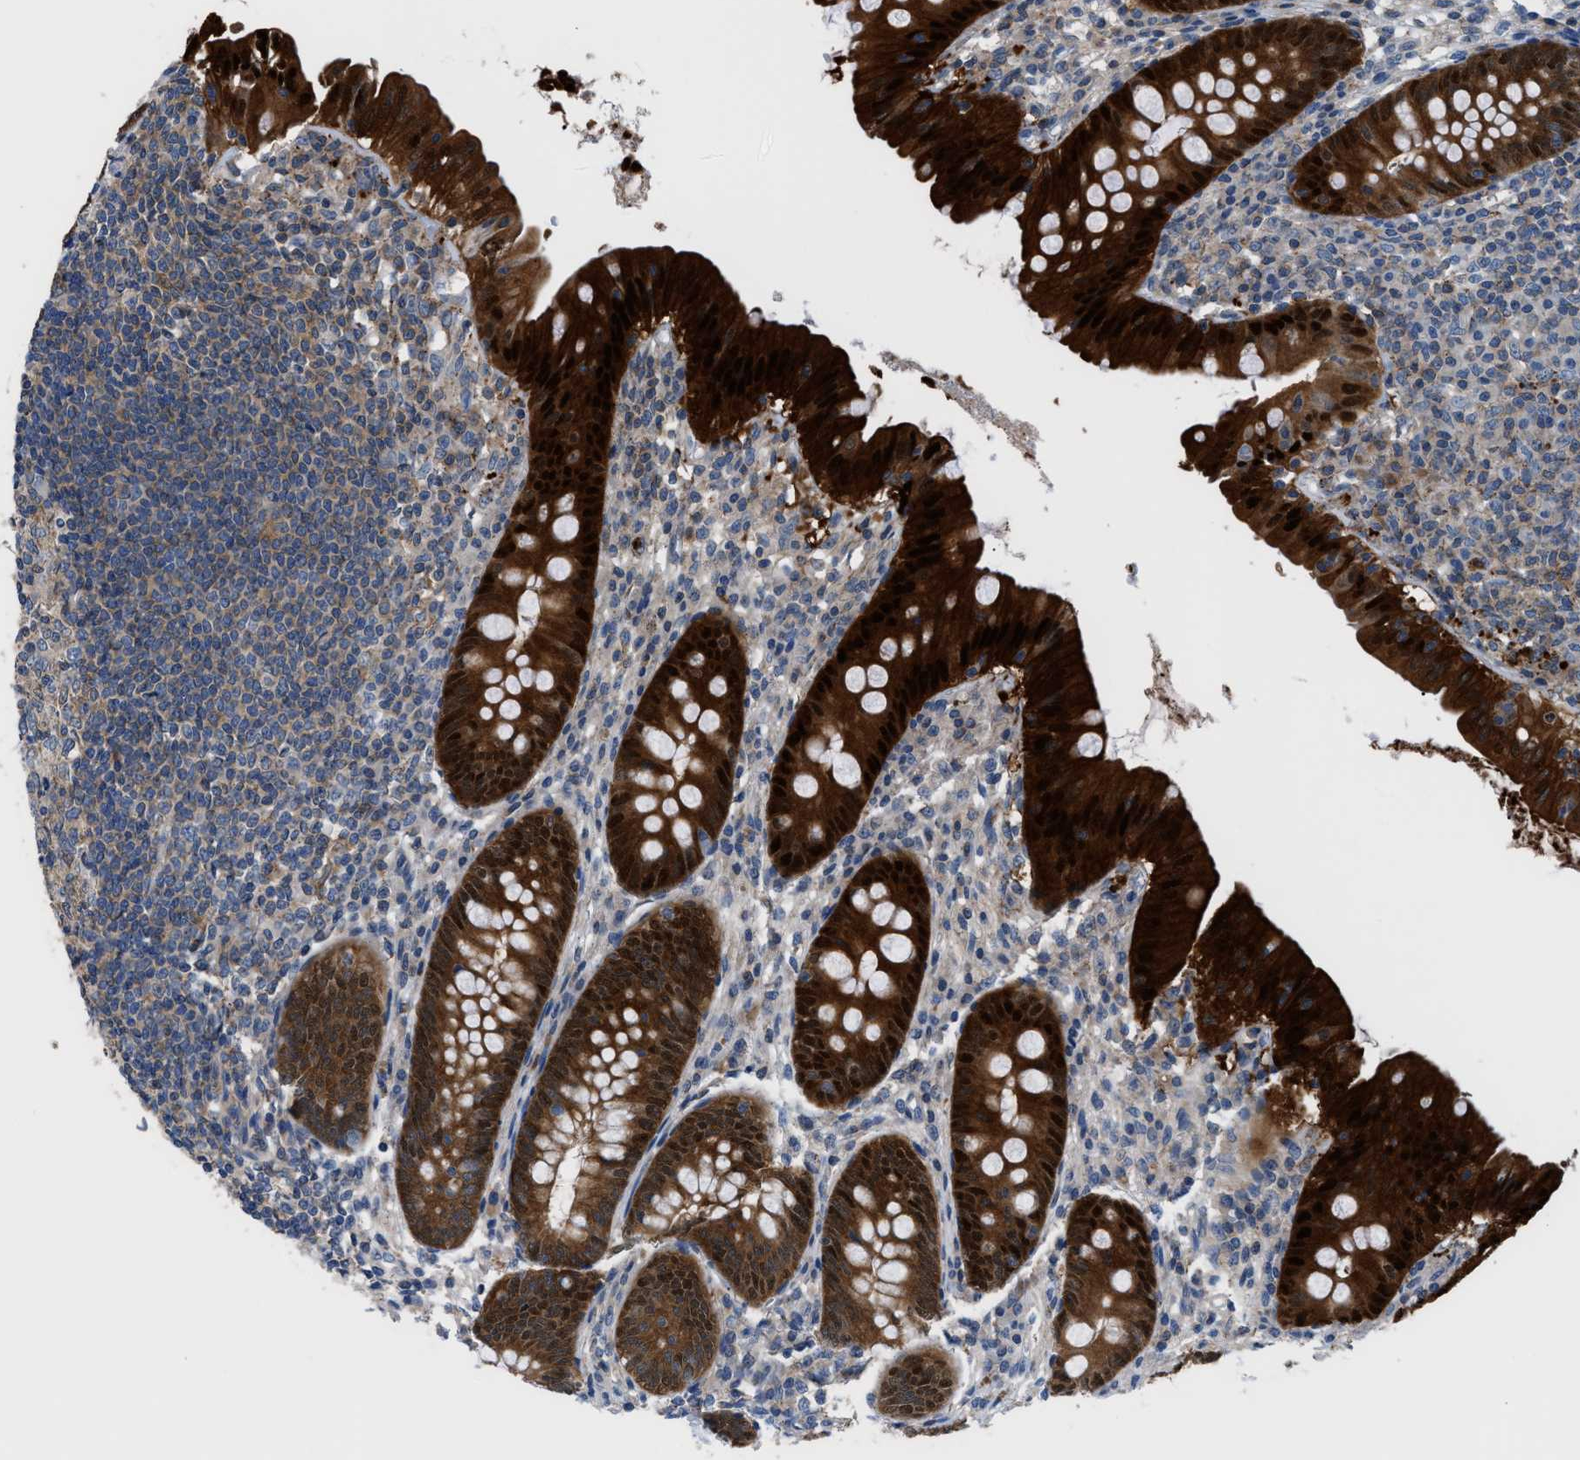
{"staining": {"intensity": "strong", "quantity": ">75%", "location": "cytoplasmic/membranous,nuclear"}, "tissue": "appendix", "cell_type": "Glandular cells", "image_type": "normal", "snomed": [{"axis": "morphology", "description": "Normal tissue, NOS"}, {"axis": "topography", "description": "Appendix"}], "caption": "Appendix stained with a protein marker reveals strong staining in glandular cells.", "gene": "TMEM45B", "patient": {"sex": "male", "age": 56}}